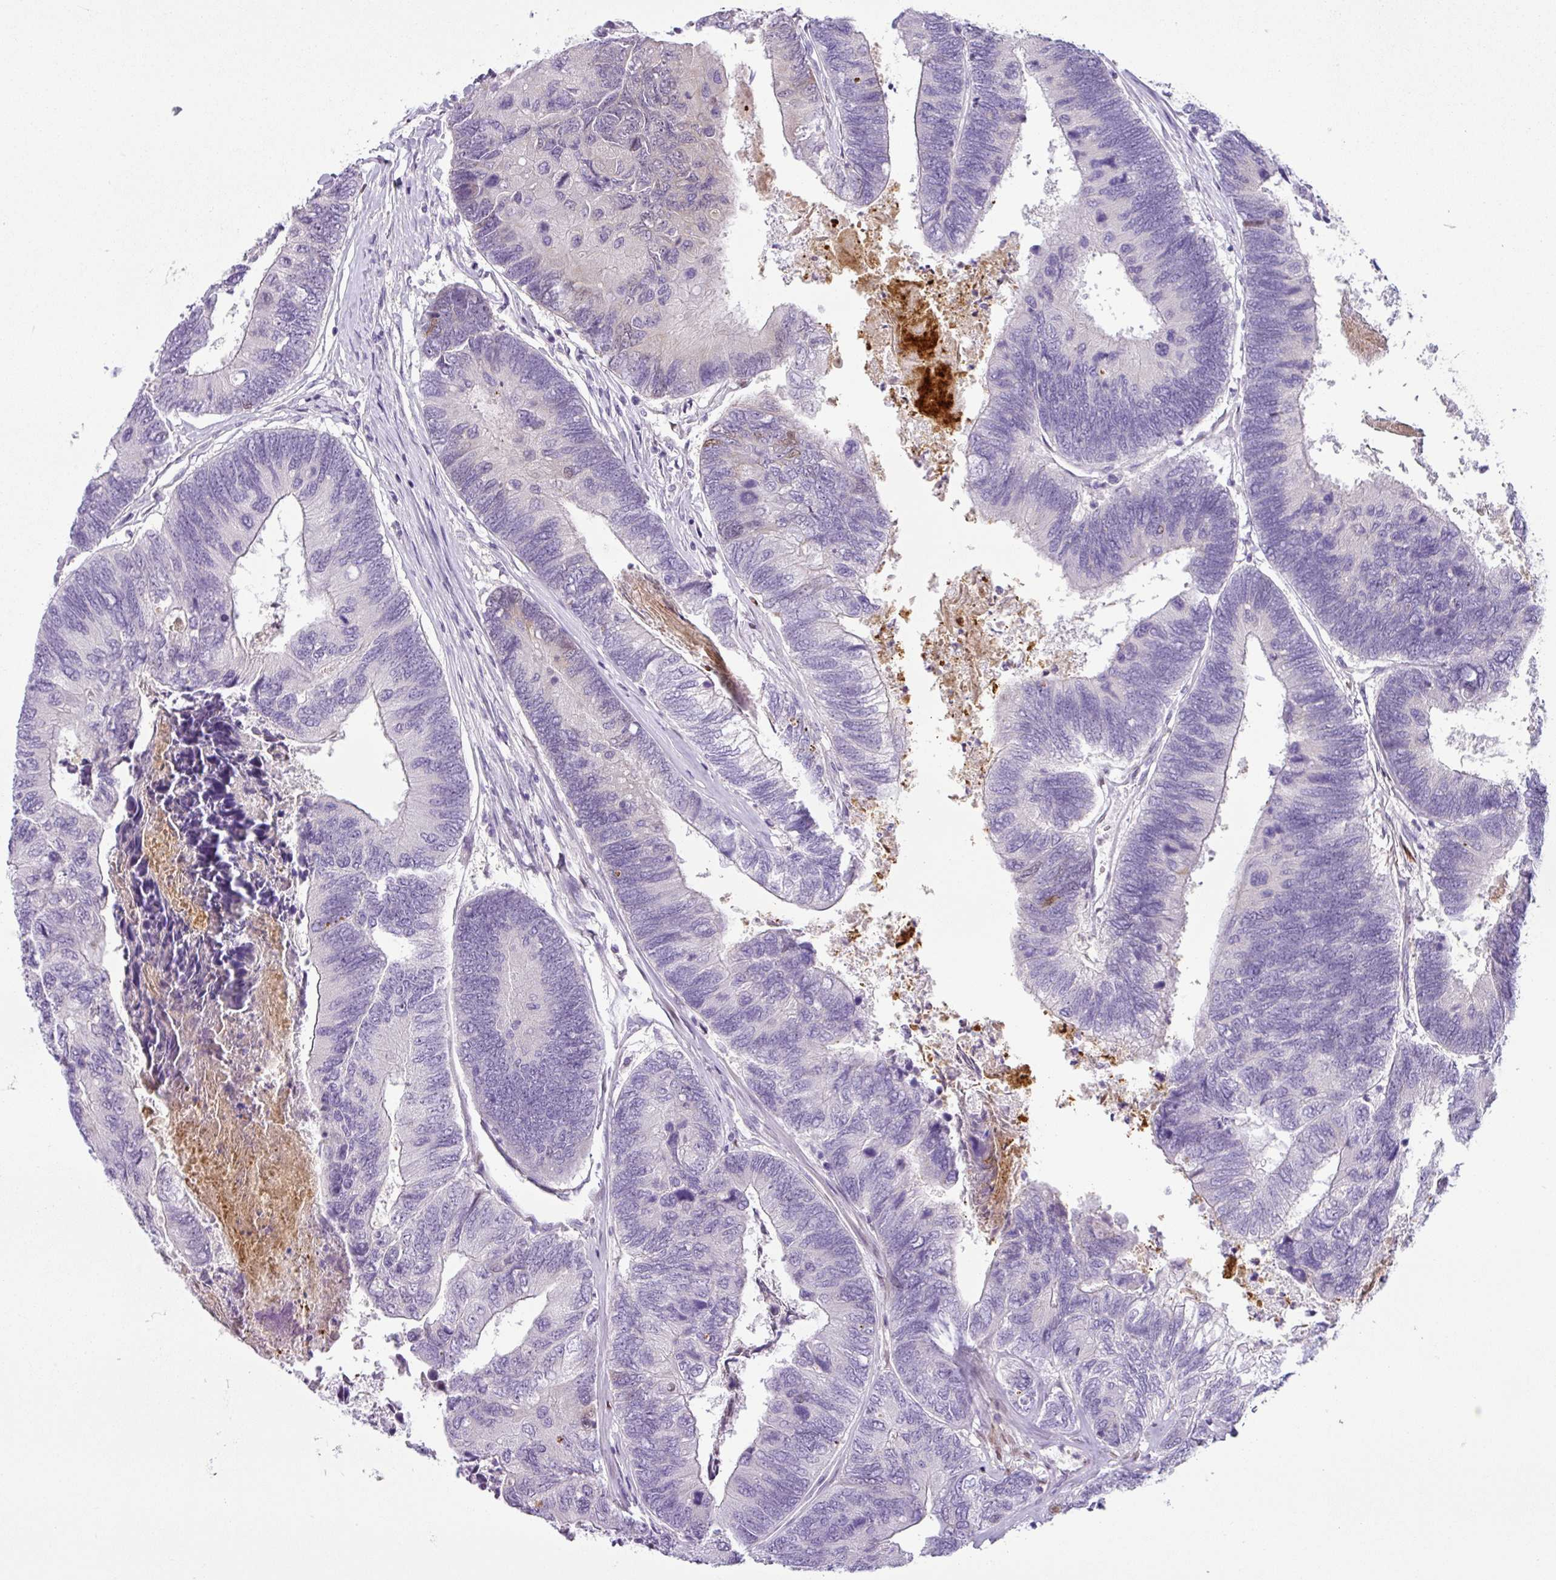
{"staining": {"intensity": "weak", "quantity": "<25%", "location": "cytoplasmic/membranous"}, "tissue": "colorectal cancer", "cell_type": "Tumor cells", "image_type": "cancer", "snomed": [{"axis": "morphology", "description": "Adenocarcinoma, NOS"}, {"axis": "topography", "description": "Colon"}], "caption": "A photomicrograph of adenocarcinoma (colorectal) stained for a protein demonstrates no brown staining in tumor cells.", "gene": "HMCN2", "patient": {"sex": "female", "age": 67}}